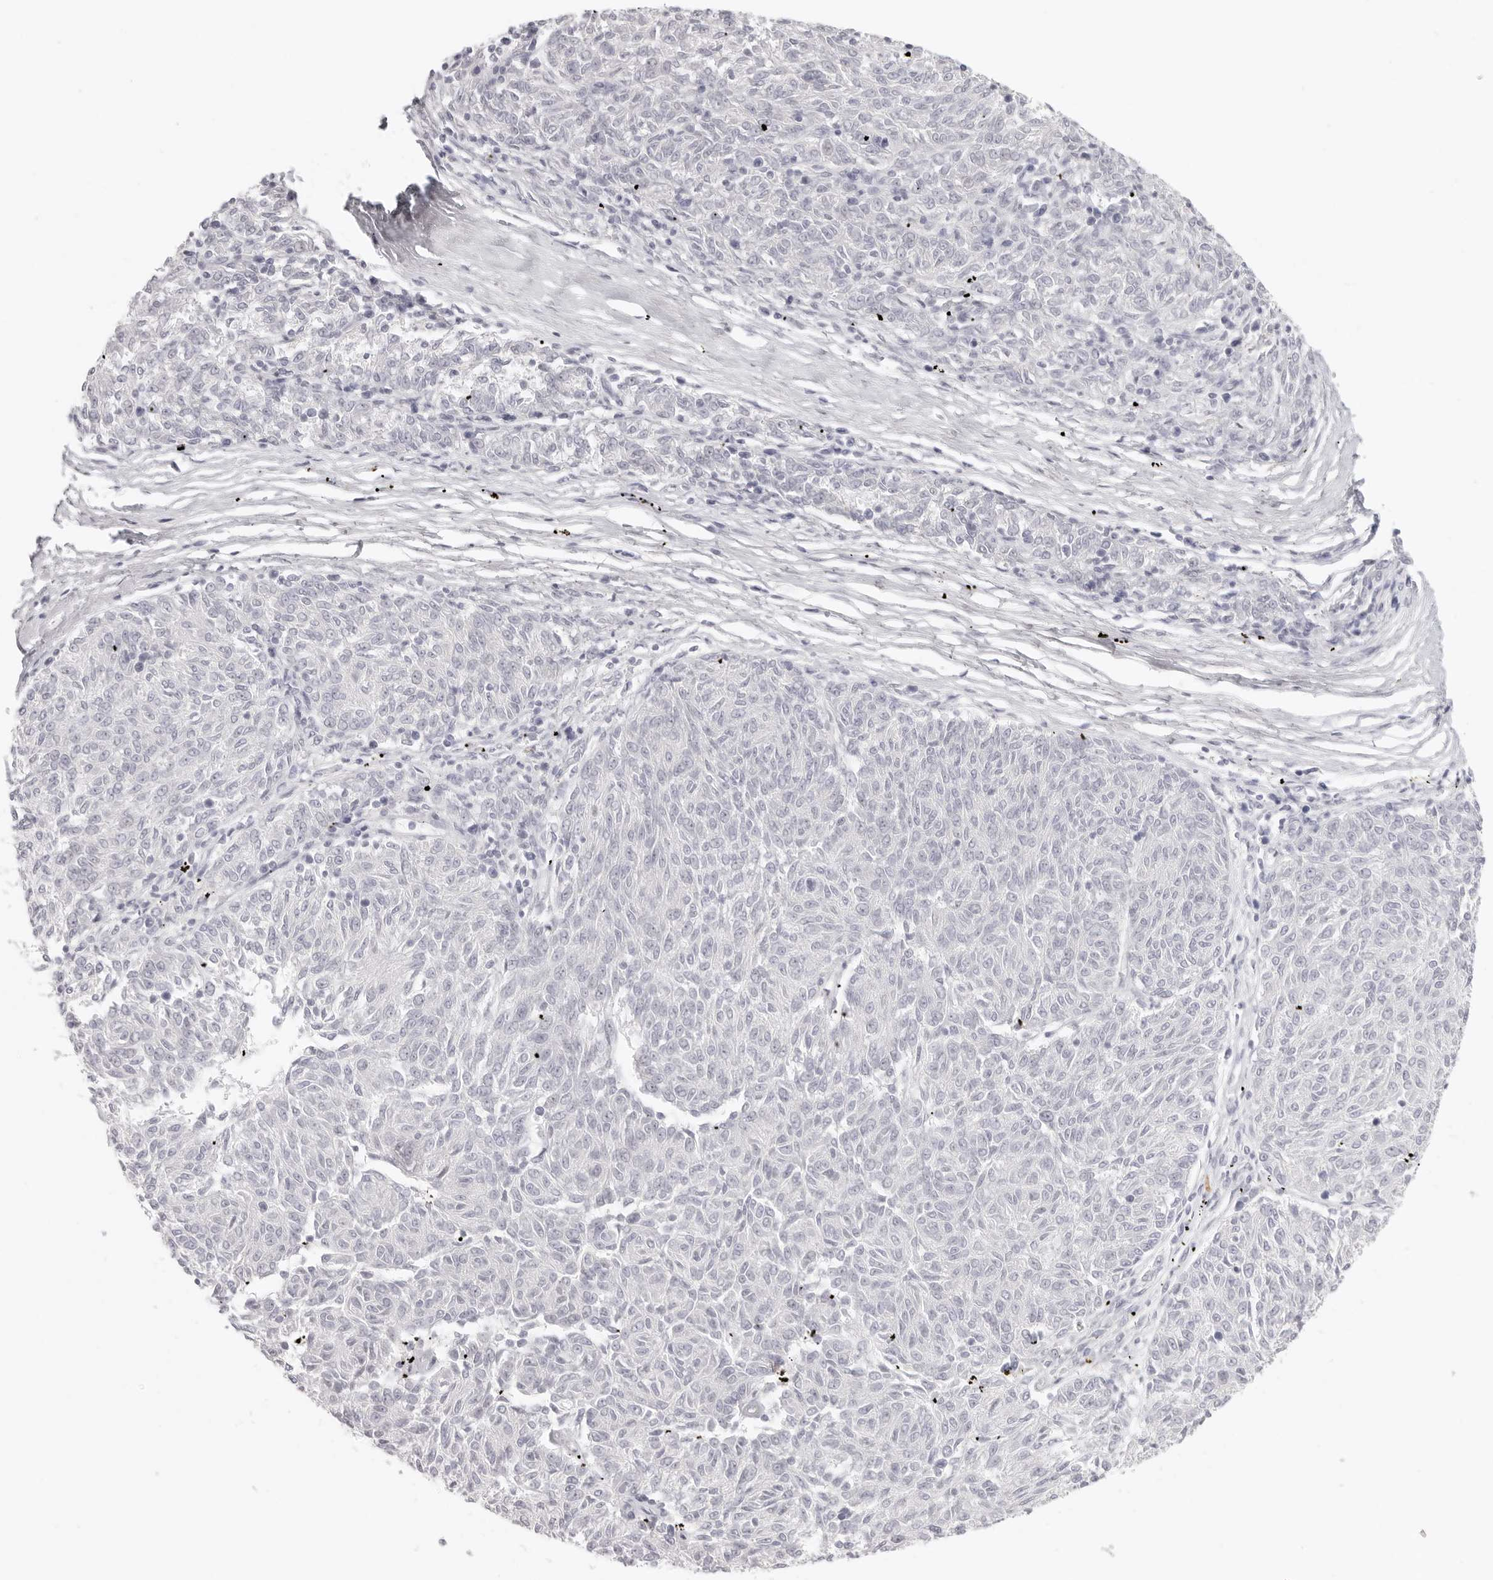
{"staining": {"intensity": "negative", "quantity": "none", "location": "none"}, "tissue": "melanoma", "cell_type": "Tumor cells", "image_type": "cancer", "snomed": [{"axis": "morphology", "description": "Malignant melanoma, NOS"}, {"axis": "topography", "description": "Skin"}], "caption": "DAB (3,3'-diaminobenzidine) immunohistochemical staining of human melanoma displays no significant positivity in tumor cells.", "gene": "RXFP1", "patient": {"sex": "female", "age": 72}}